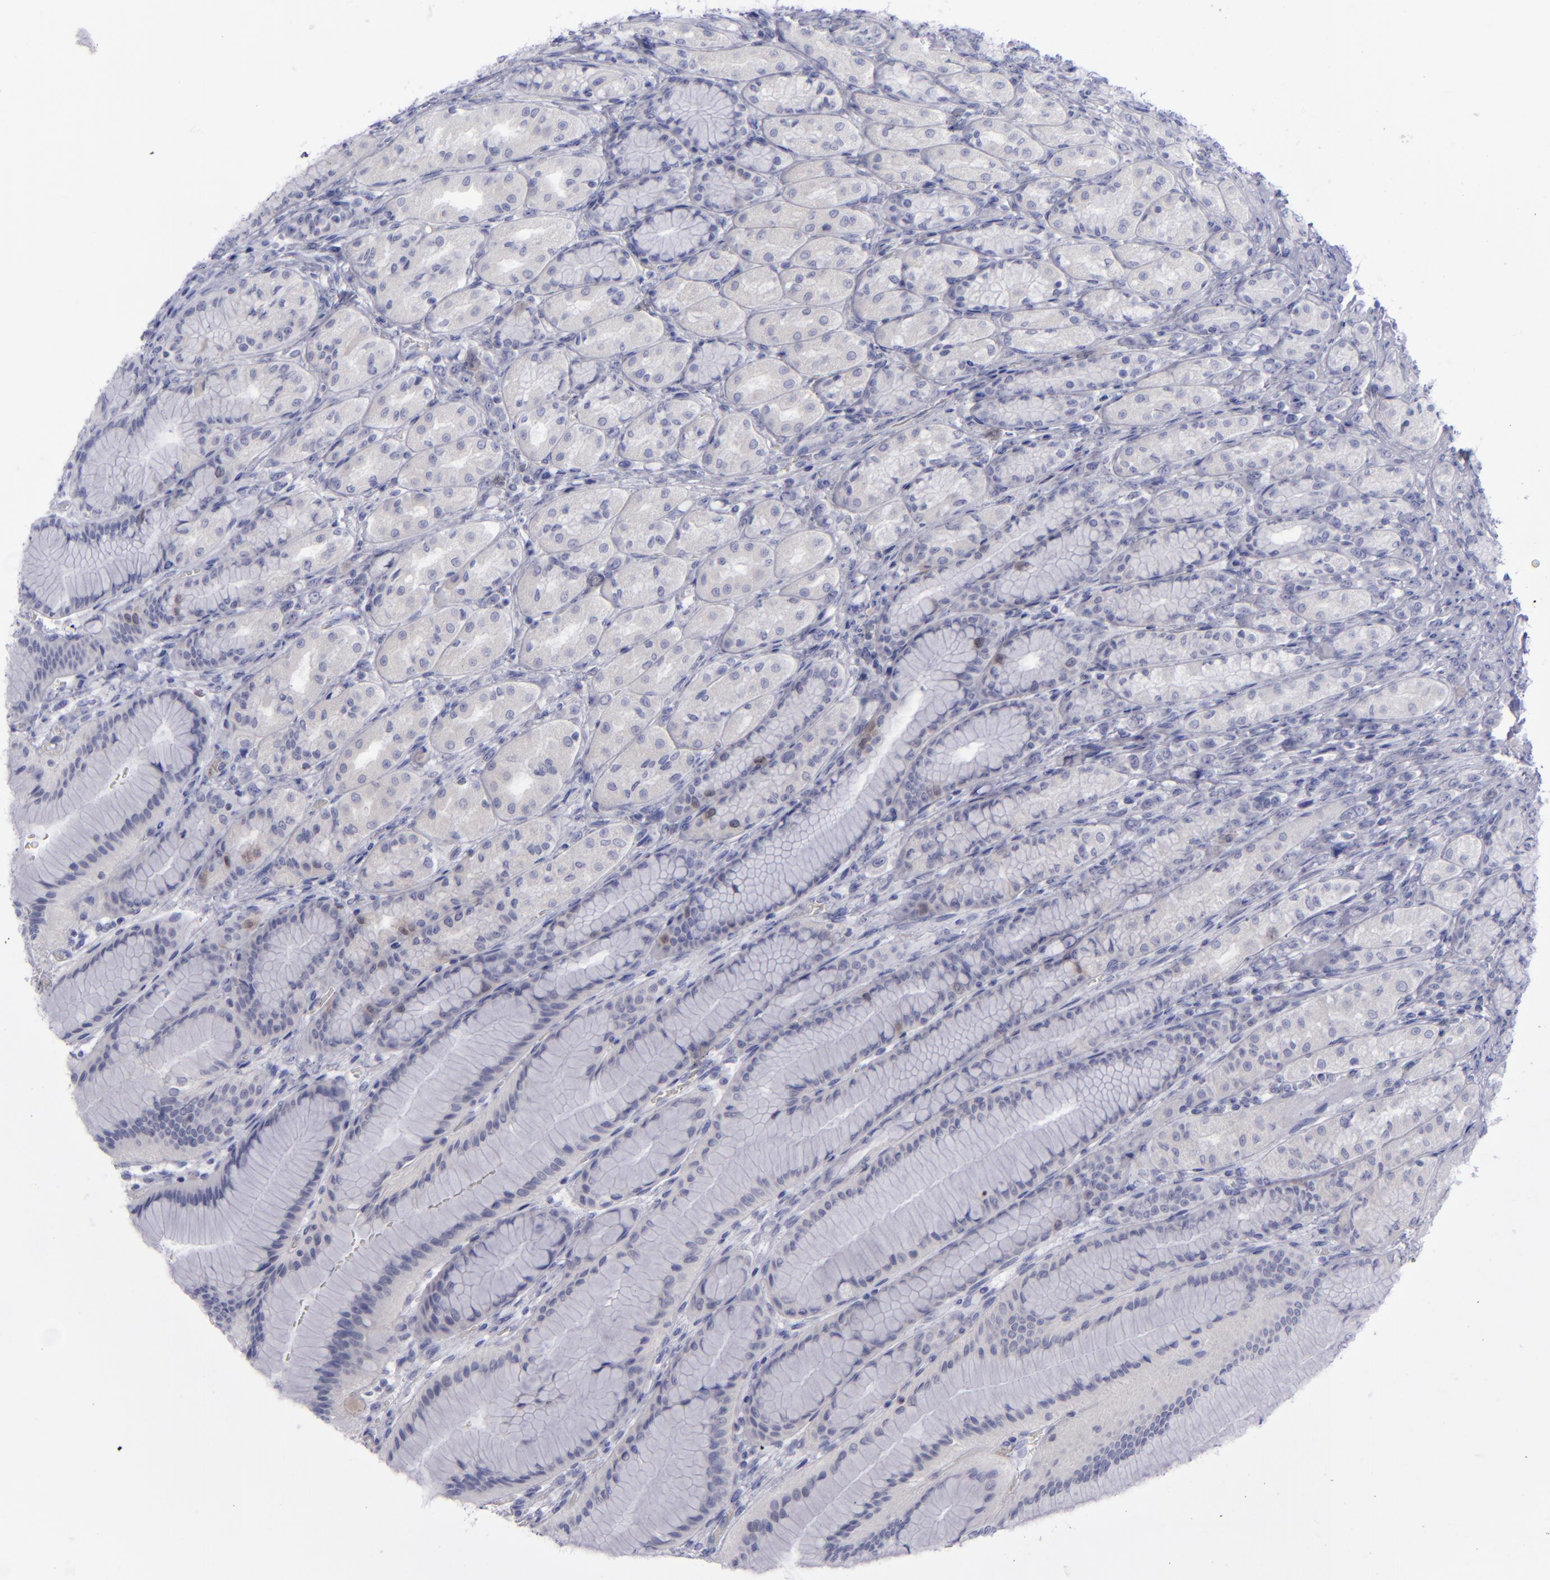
{"staining": {"intensity": "weak", "quantity": "<25%", "location": "cytoplasmic/membranous"}, "tissue": "stomach", "cell_type": "Glandular cells", "image_type": "normal", "snomed": [{"axis": "morphology", "description": "Normal tissue, NOS"}, {"axis": "morphology", "description": "Adenocarcinoma, NOS"}, {"axis": "topography", "description": "Stomach"}, {"axis": "topography", "description": "Stomach, lower"}], "caption": "This photomicrograph is of normal stomach stained with IHC to label a protein in brown with the nuclei are counter-stained blue. There is no staining in glandular cells. The staining is performed using DAB brown chromogen with nuclei counter-stained in using hematoxylin.", "gene": "AURKA", "patient": {"sex": "female", "age": 65}}